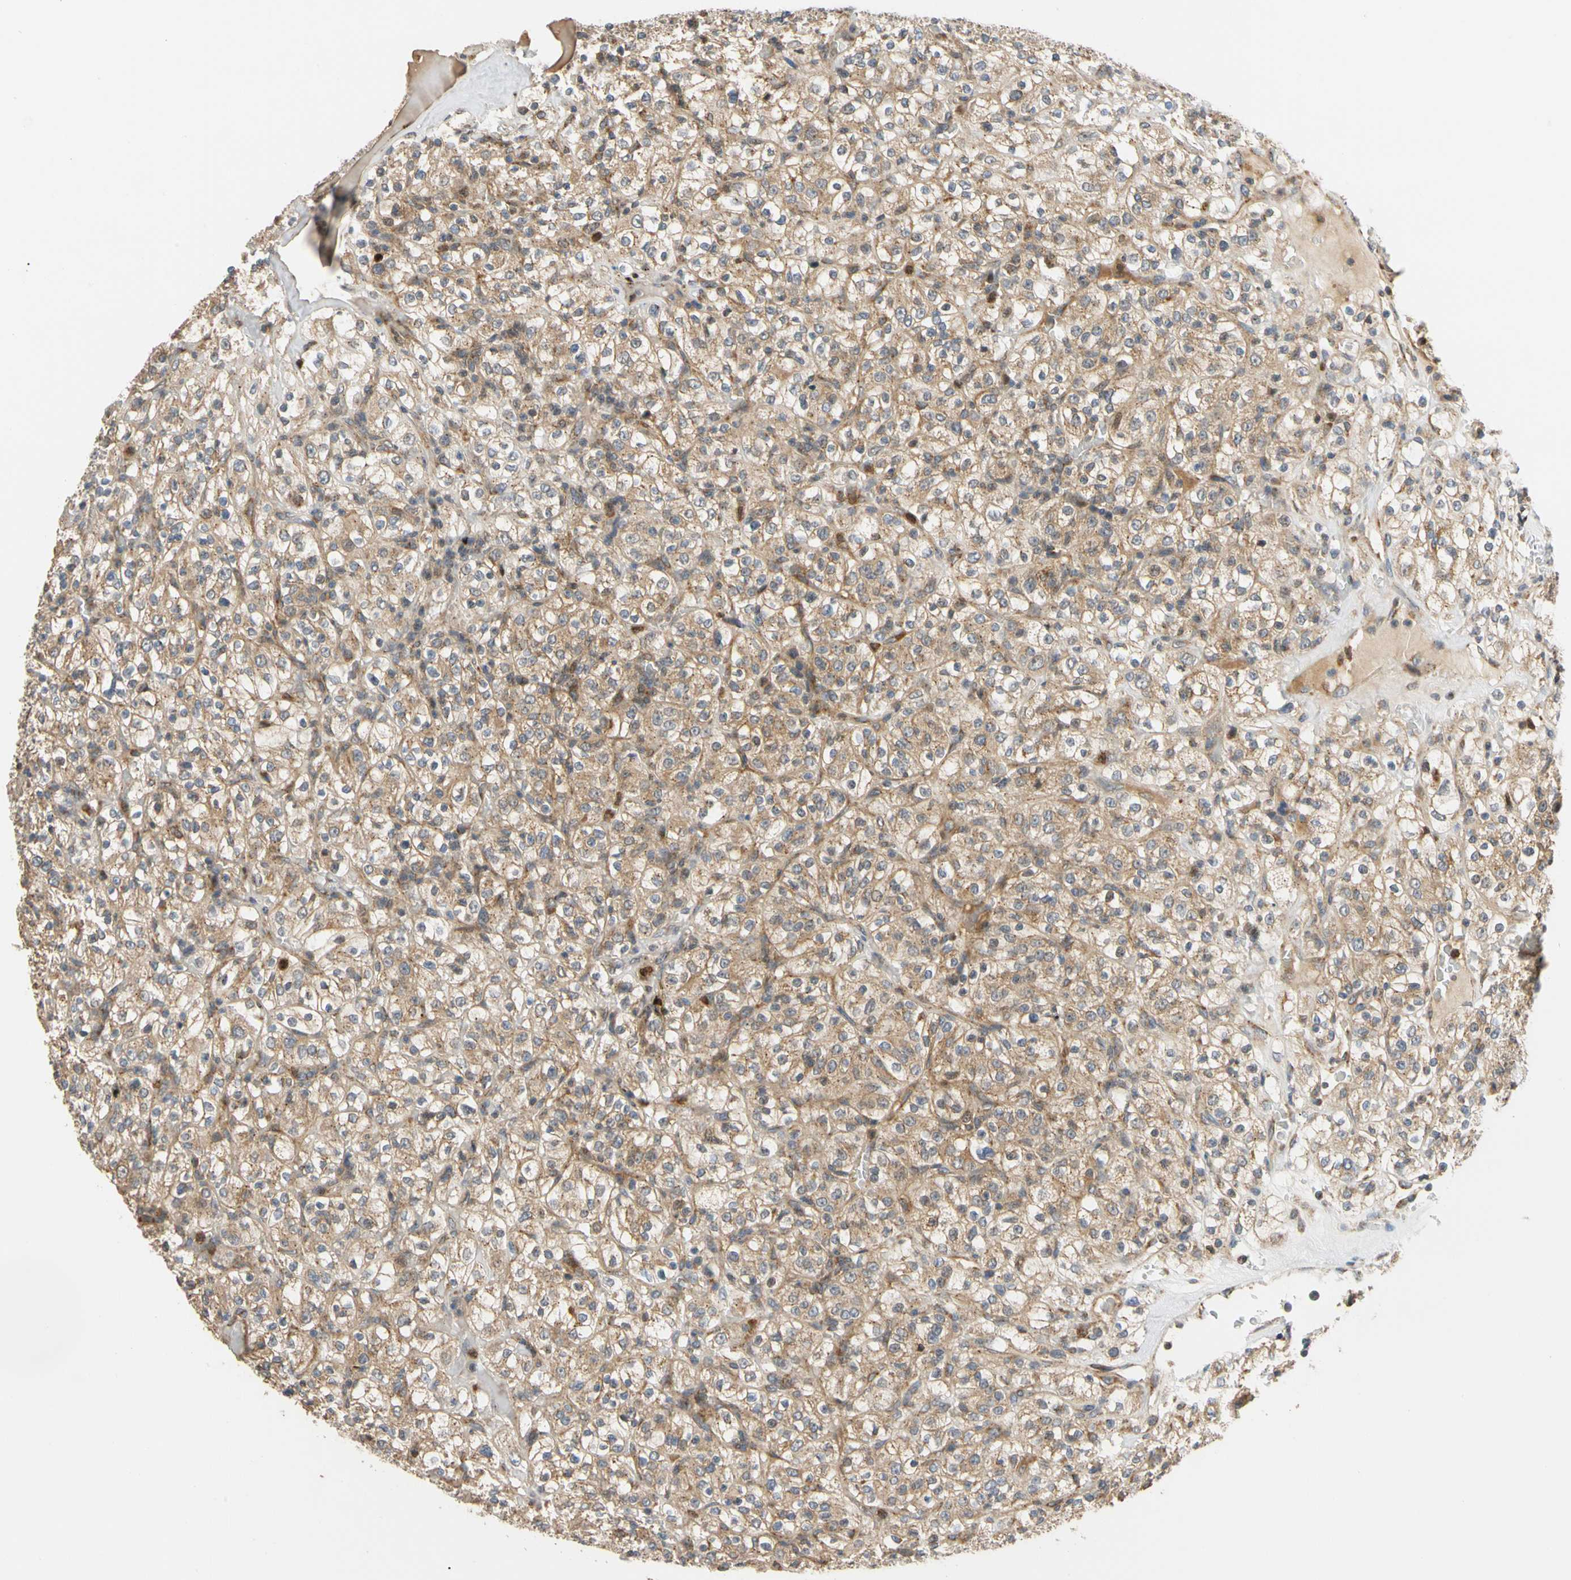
{"staining": {"intensity": "moderate", "quantity": ">75%", "location": "cytoplasmic/membranous"}, "tissue": "renal cancer", "cell_type": "Tumor cells", "image_type": "cancer", "snomed": [{"axis": "morphology", "description": "Normal tissue, NOS"}, {"axis": "morphology", "description": "Adenocarcinoma, NOS"}, {"axis": "topography", "description": "Kidney"}], "caption": "Brown immunohistochemical staining in renal cancer (adenocarcinoma) shows moderate cytoplasmic/membranous positivity in approximately >75% of tumor cells.", "gene": "IP6K2", "patient": {"sex": "female", "age": 72}}